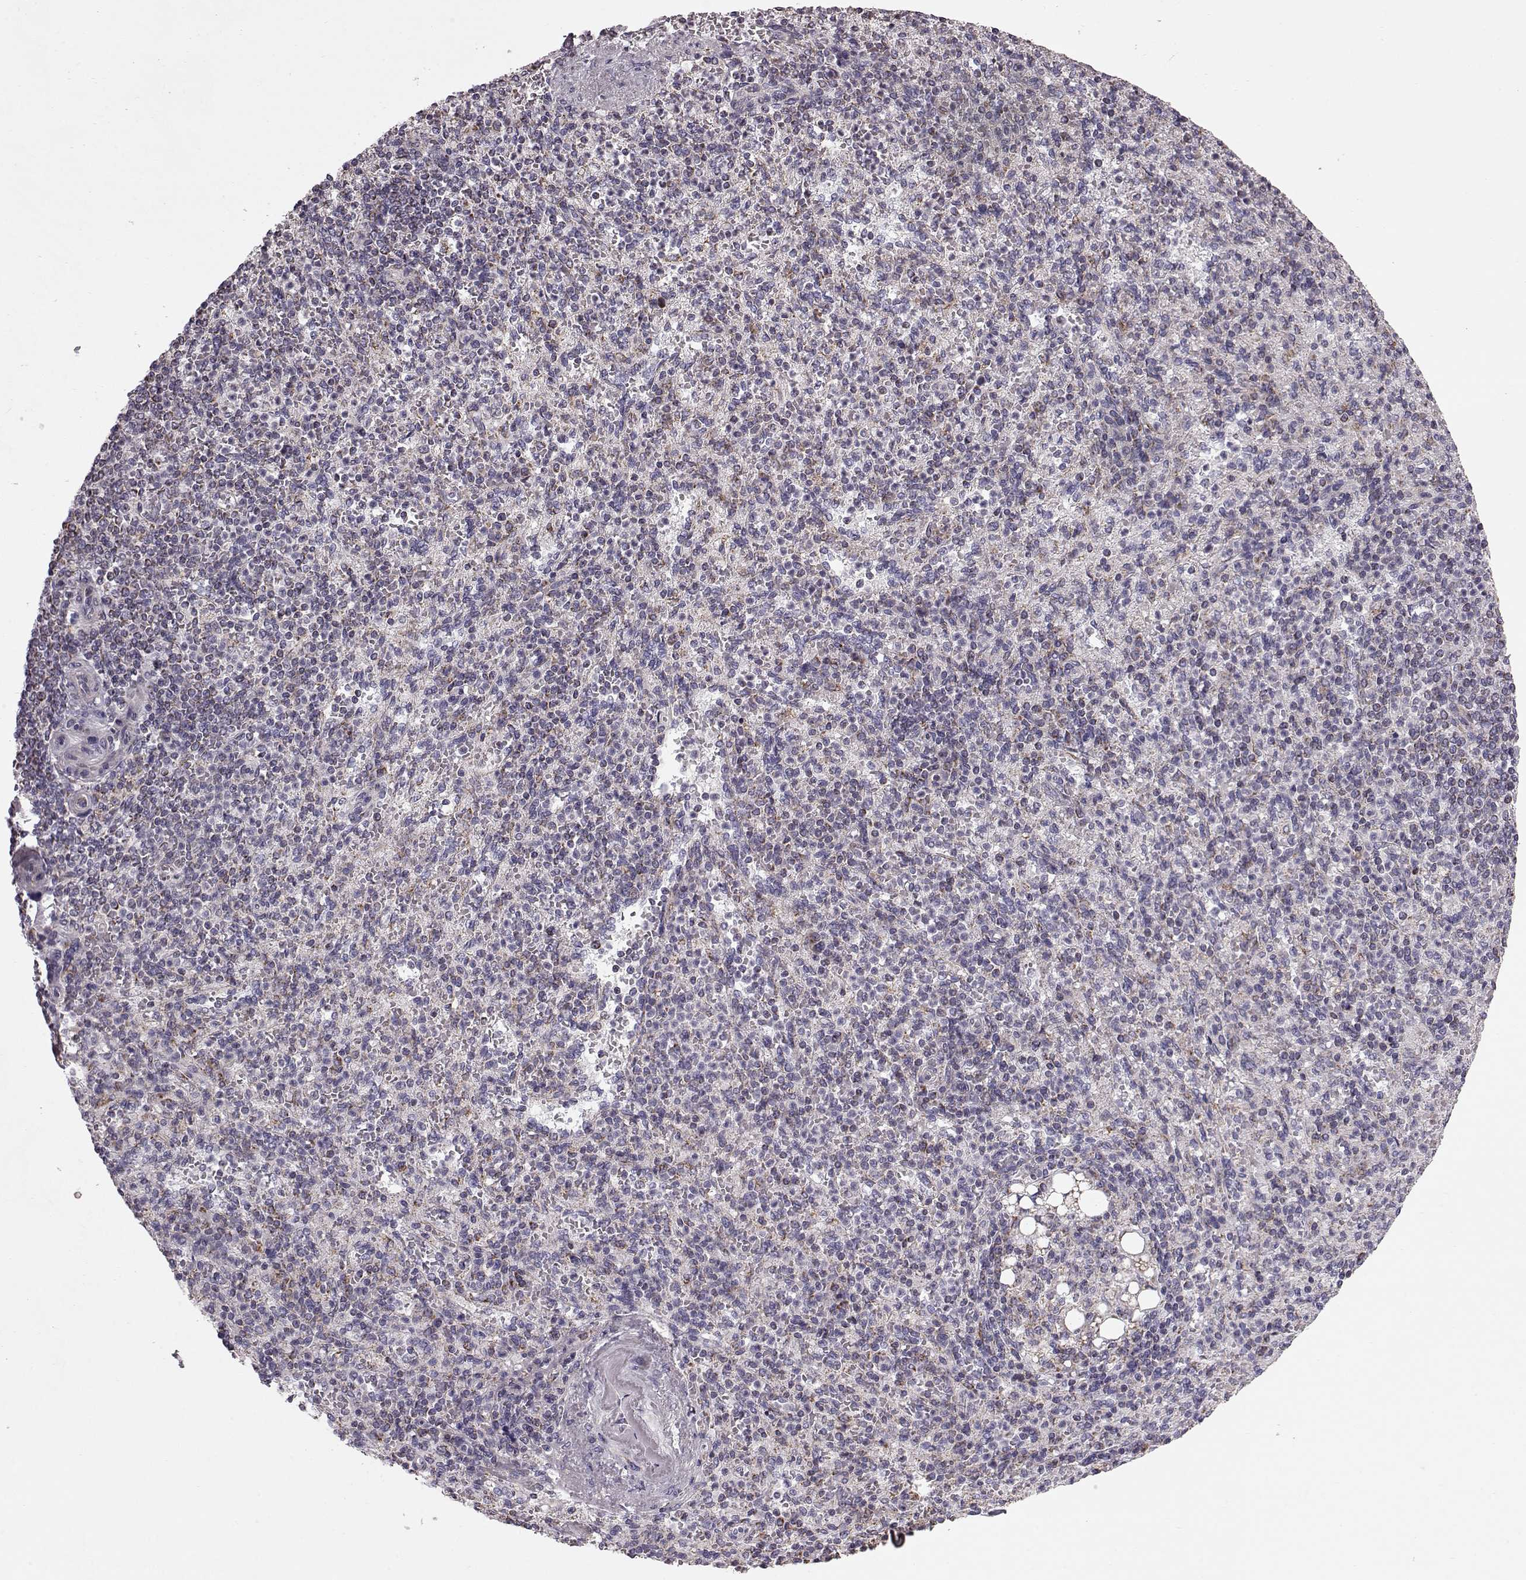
{"staining": {"intensity": "negative", "quantity": "none", "location": "none"}, "tissue": "spleen", "cell_type": "Cells in red pulp", "image_type": "normal", "snomed": [{"axis": "morphology", "description": "Normal tissue, NOS"}, {"axis": "topography", "description": "Spleen"}], "caption": "Spleen was stained to show a protein in brown. There is no significant positivity in cells in red pulp. (DAB (3,3'-diaminobenzidine) IHC visualized using brightfield microscopy, high magnification).", "gene": "FAM8A1", "patient": {"sex": "female", "age": 74}}